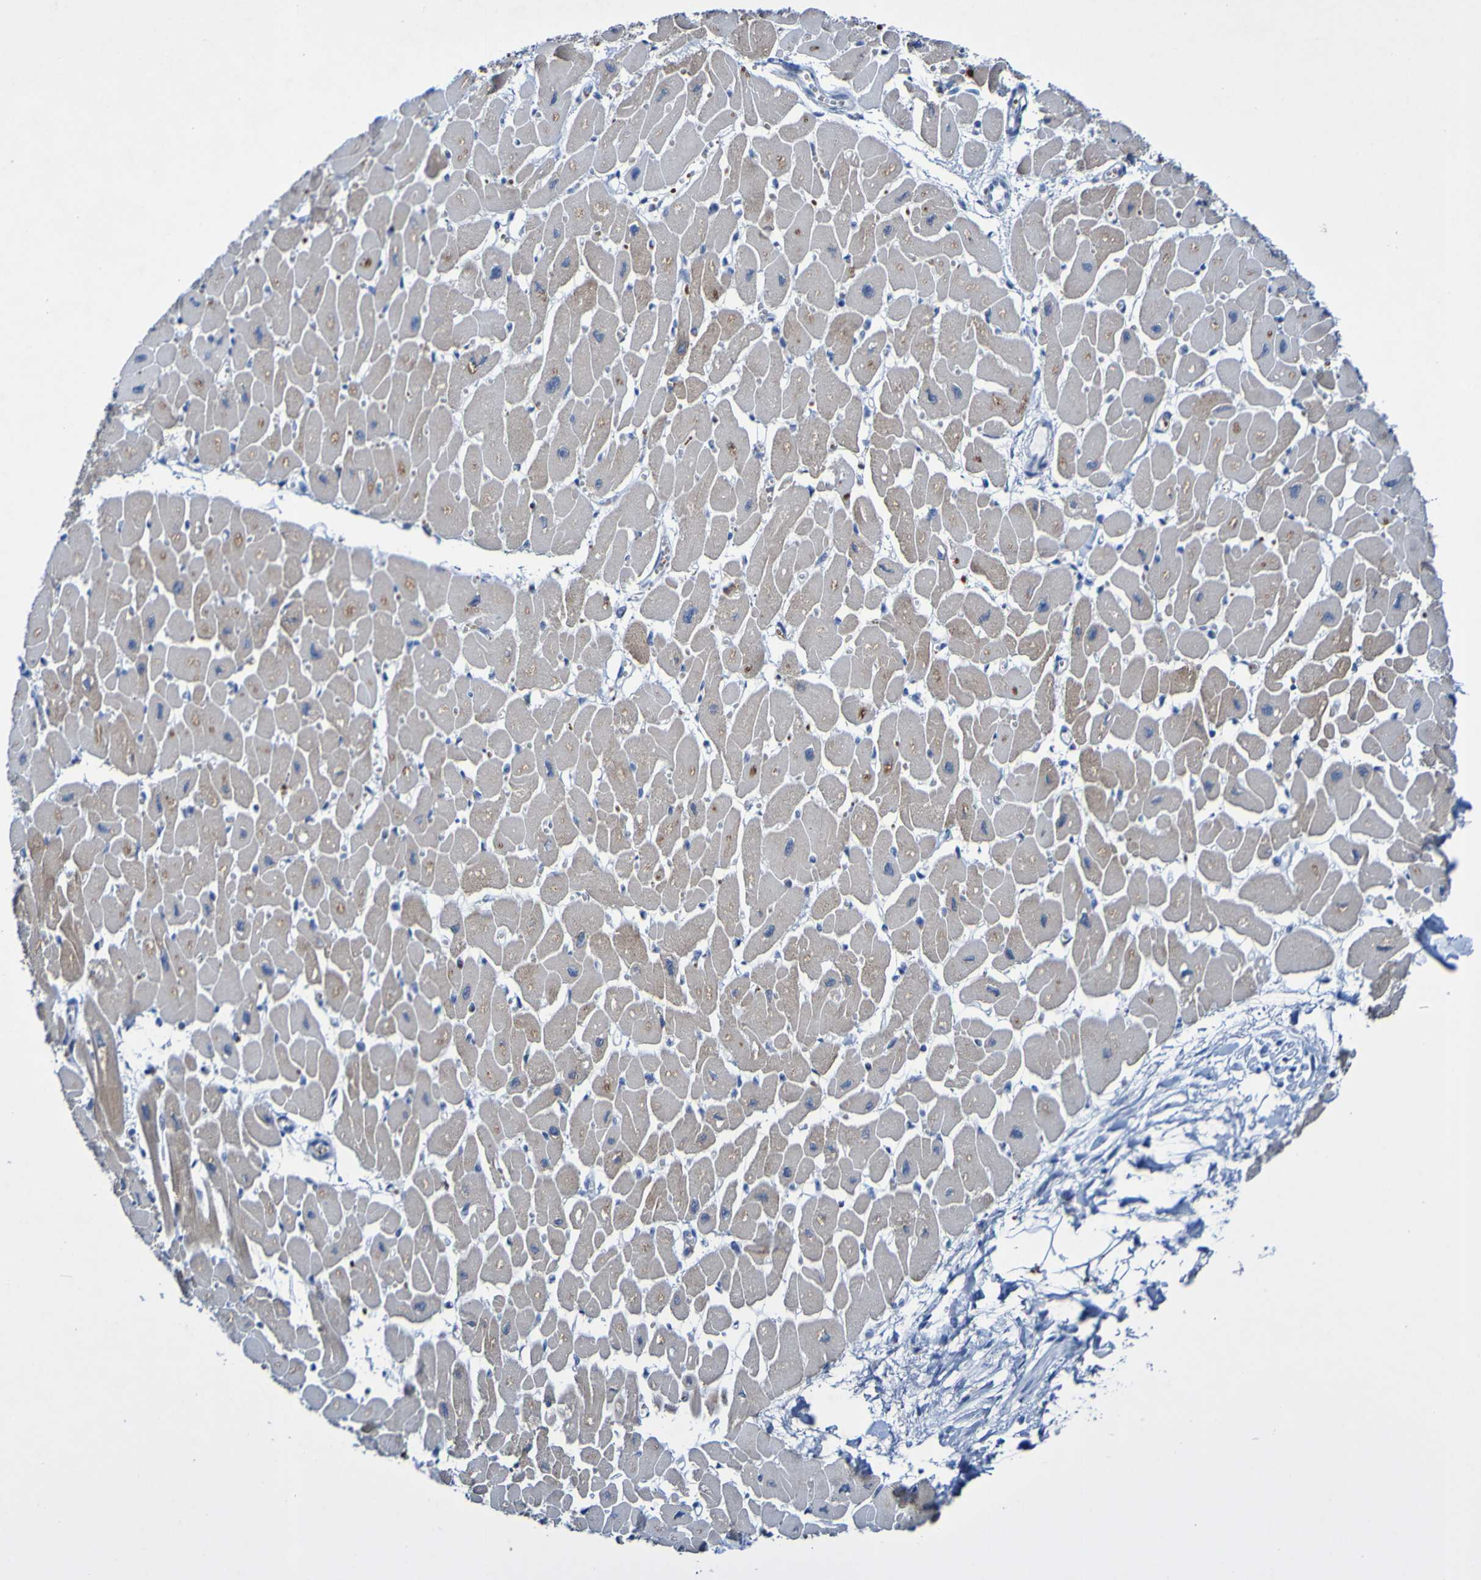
{"staining": {"intensity": "moderate", "quantity": "25%-75%", "location": "cytoplasmic/membranous"}, "tissue": "heart muscle", "cell_type": "Cardiomyocytes", "image_type": "normal", "snomed": [{"axis": "morphology", "description": "Normal tissue, NOS"}, {"axis": "topography", "description": "Heart"}], "caption": "The image shows staining of normal heart muscle, revealing moderate cytoplasmic/membranous protein expression (brown color) within cardiomyocytes.", "gene": "PCGF1", "patient": {"sex": "female", "age": 54}}